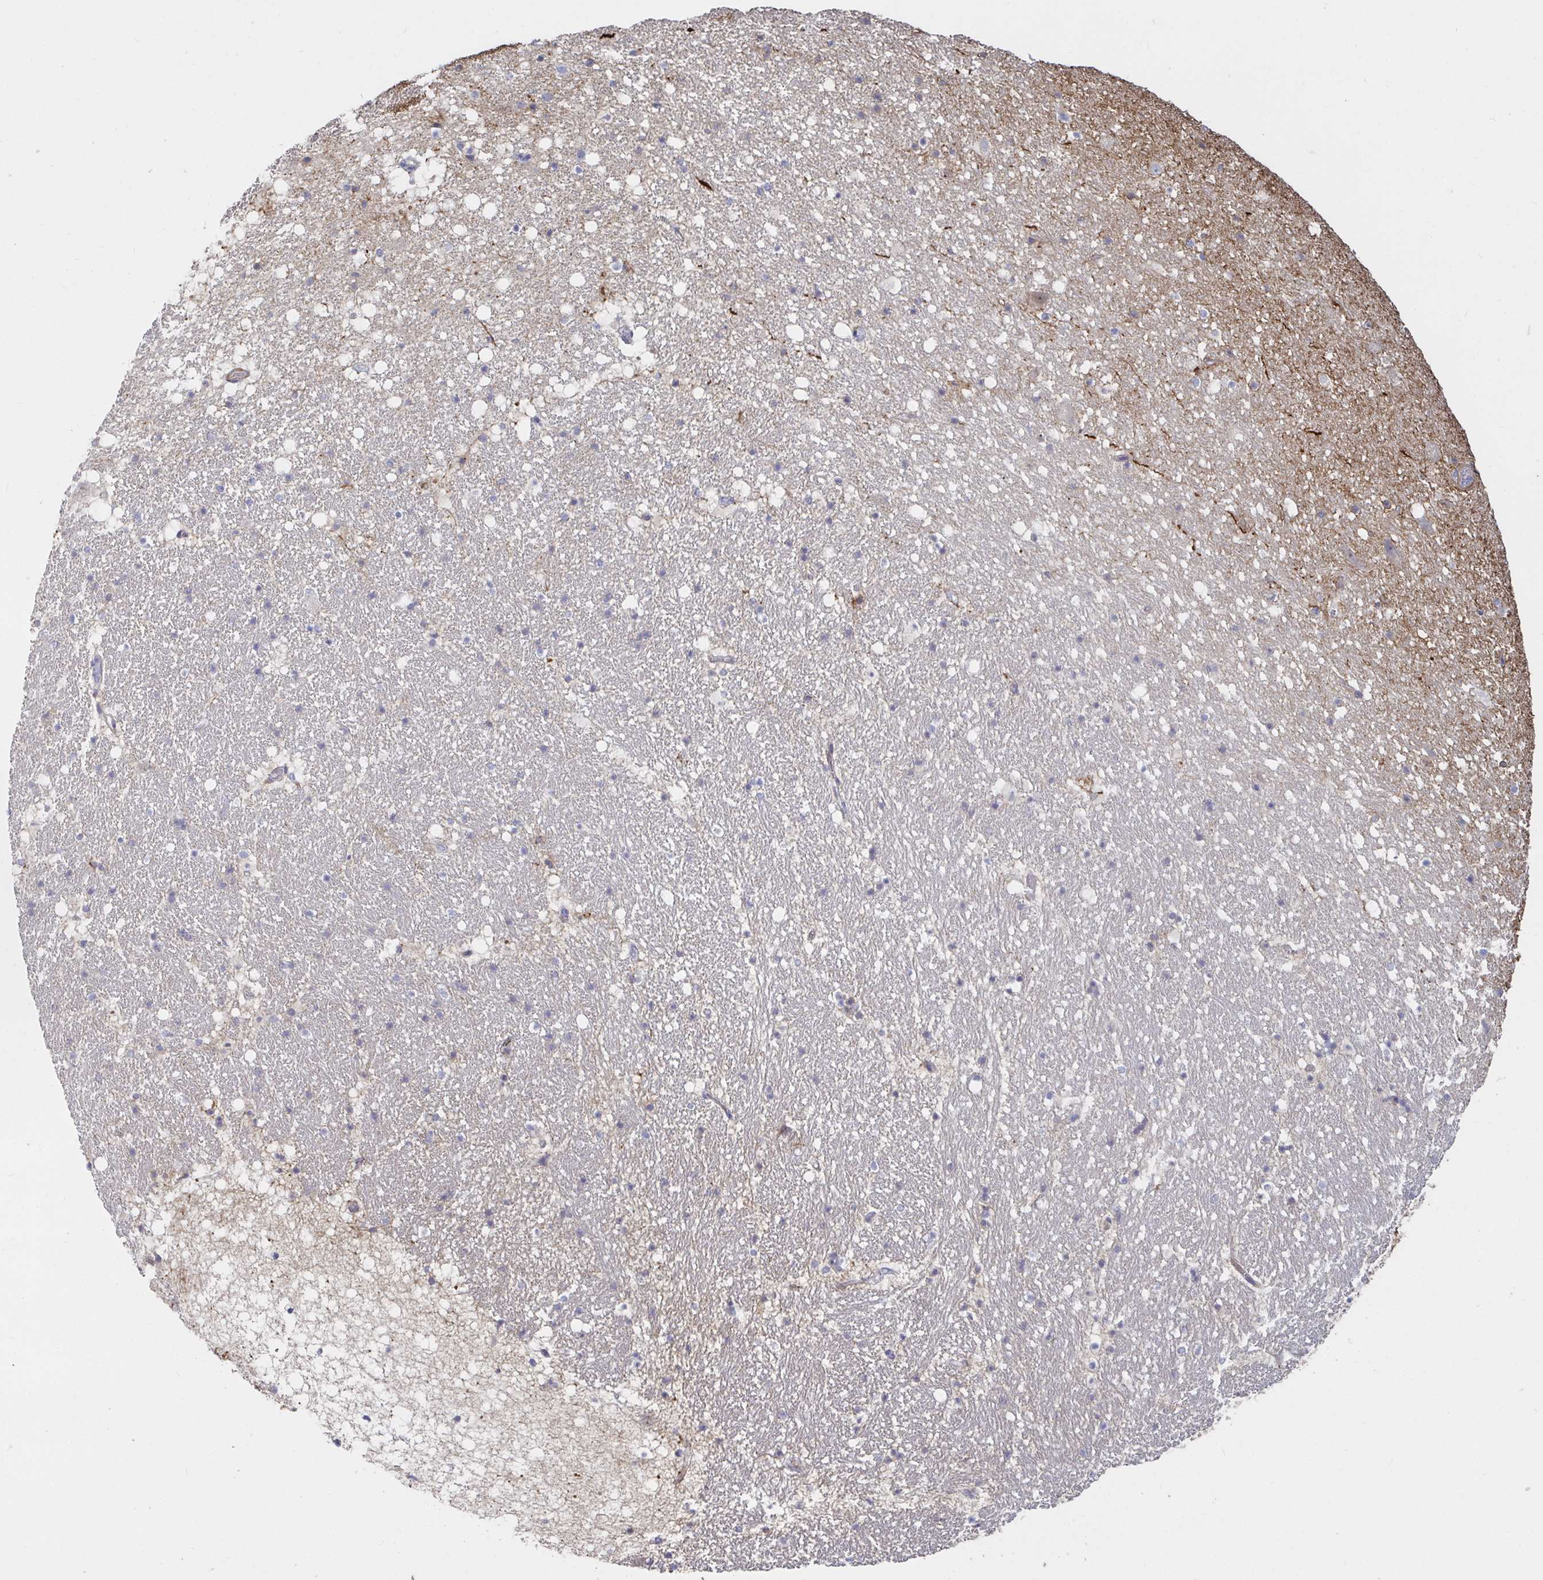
{"staining": {"intensity": "negative", "quantity": "none", "location": "none"}, "tissue": "hippocampus", "cell_type": "Glial cells", "image_type": "normal", "snomed": [{"axis": "morphology", "description": "Normal tissue, NOS"}, {"axis": "topography", "description": "Hippocampus"}], "caption": "IHC of unremarkable human hippocampus exhibits no staining in glial cells.", "gene": "SSH2", "patient": {"sex": "female", "age": 42}}